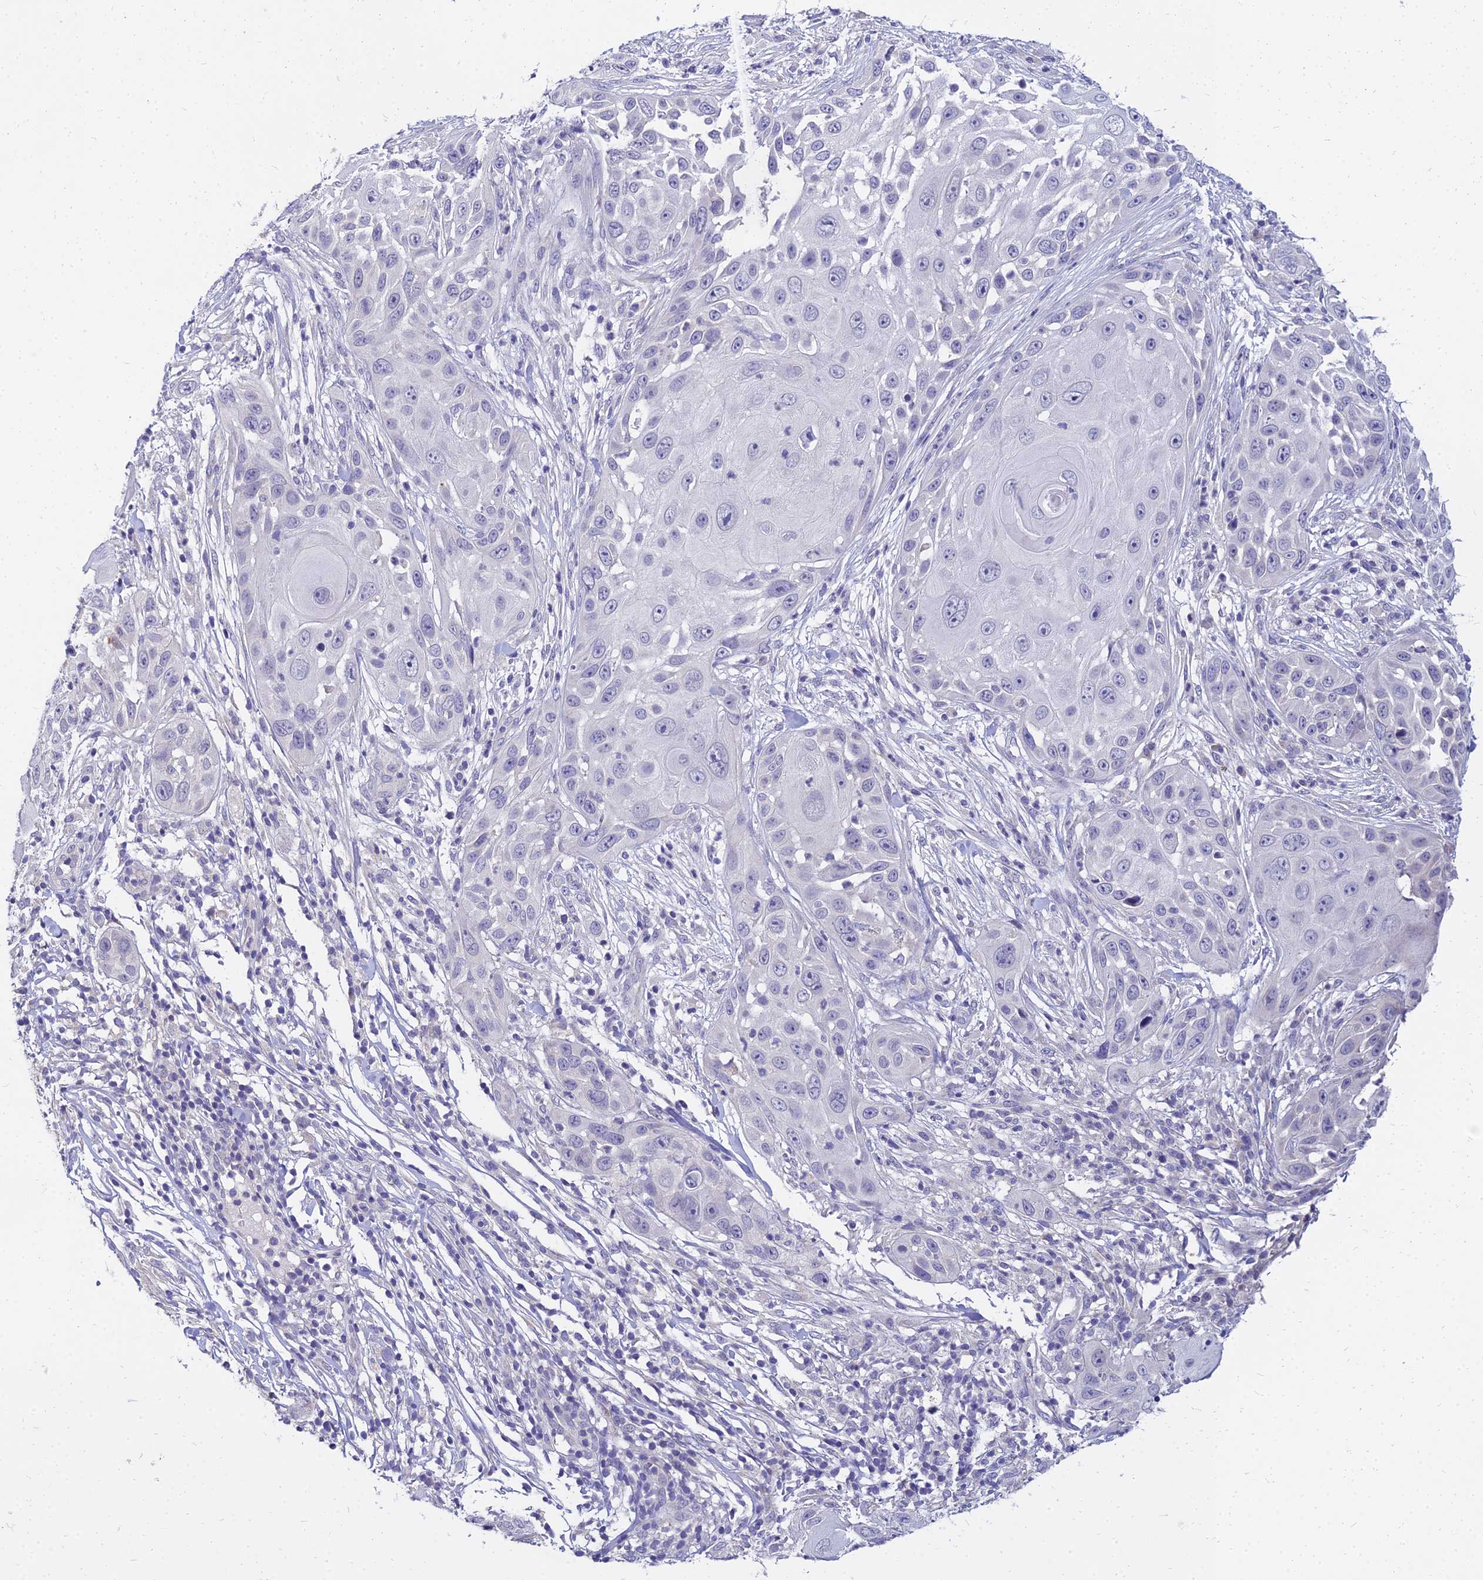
{"staining": {"intensity": "negative", "quantity": "none", "location": "none"}, "tissue": "skin cancer", "cell_type": "Tumor cells", "image_type": "cancer", "snomed": [{"axis": "morphology", "description": "Squamous cell carcinoma, NOS"}, {"axis": "topography", "description": "Skin"}], "caption": "This is an immunohistochemistry micrograph of squamous cell carcinoma (skin). There is no expression in tumor cells.", "gene": "NPY", "patient": {"sex": "female", "age": 44}}